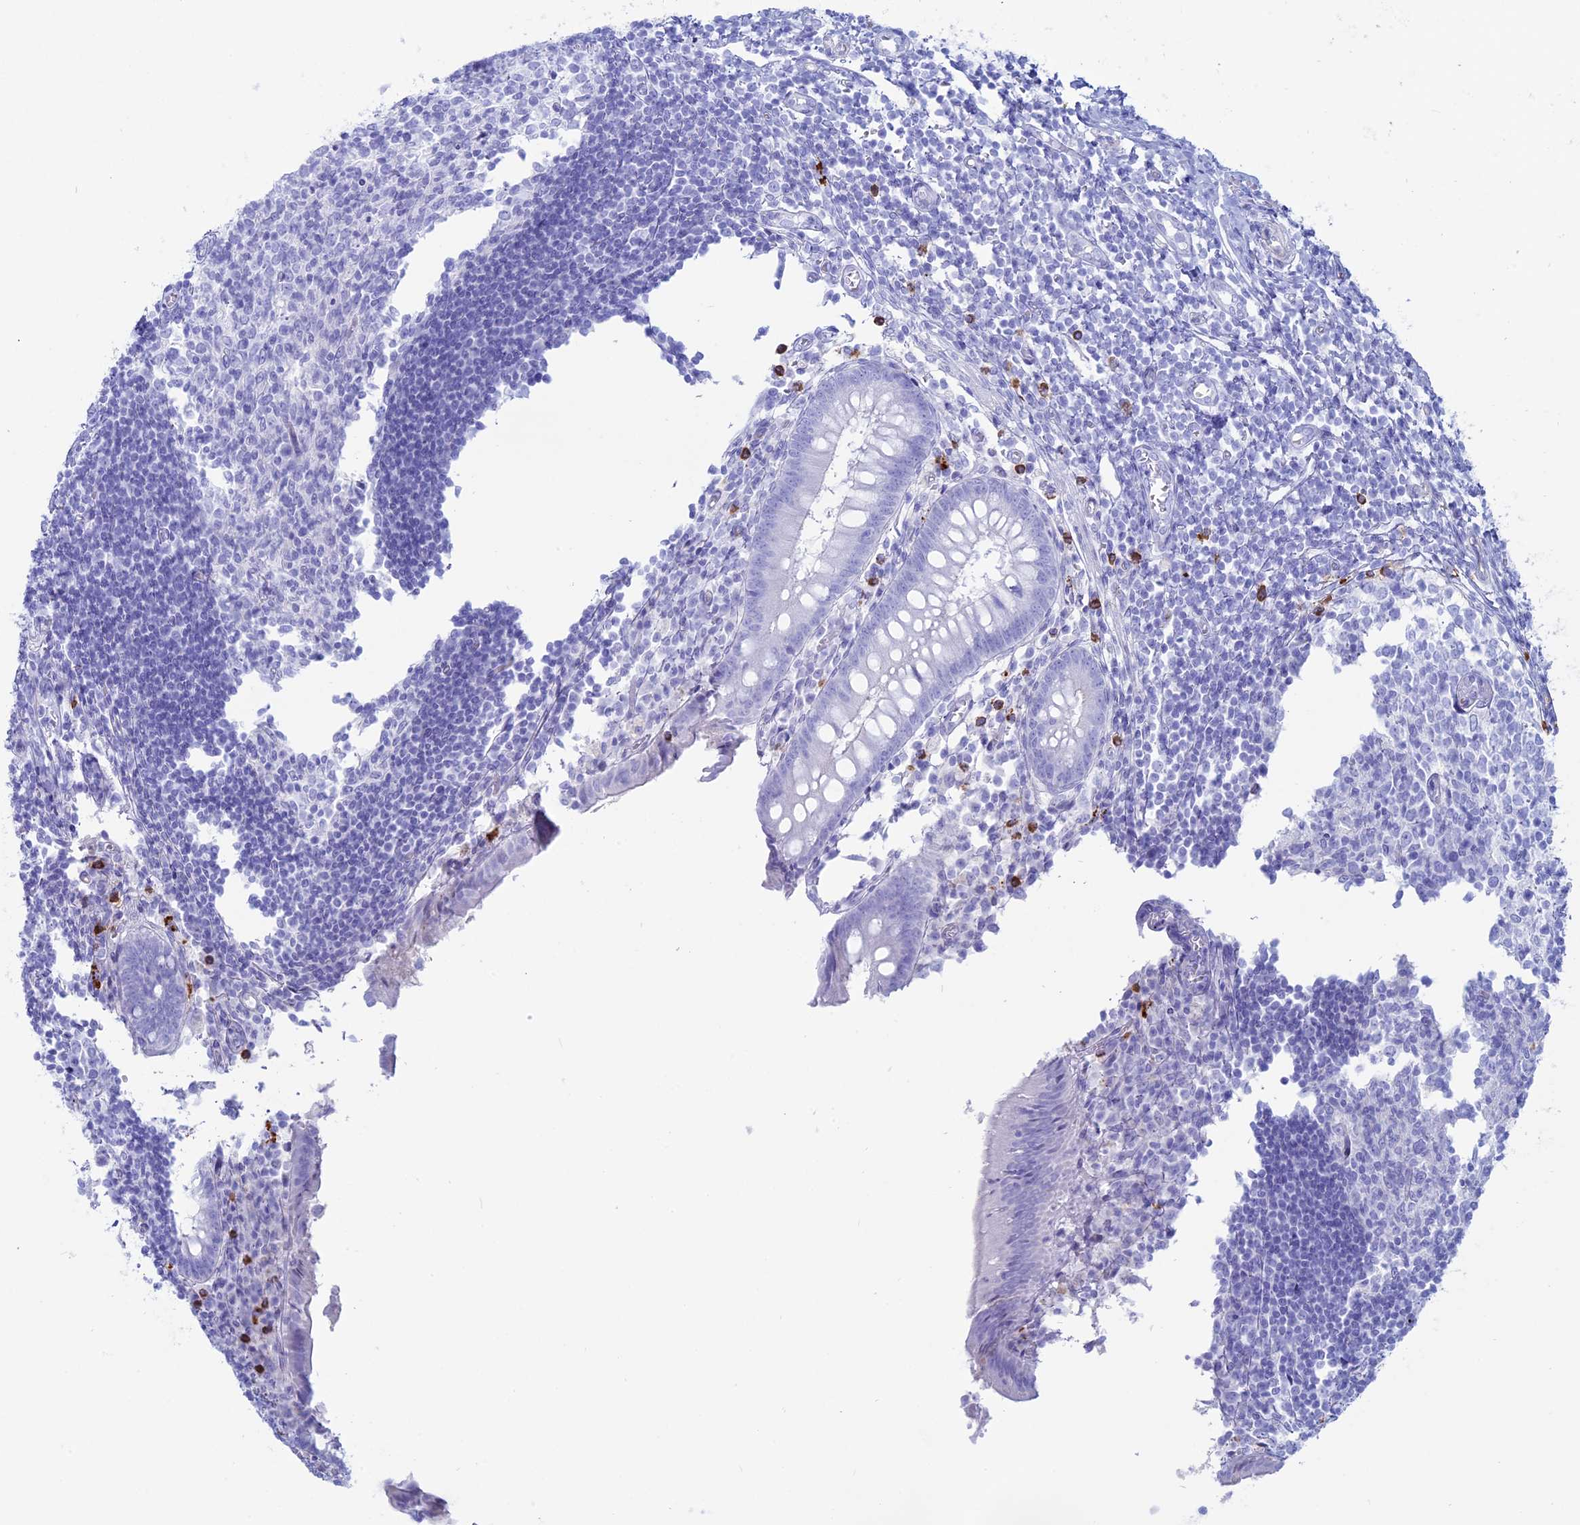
{"staining": {"intensity": "negative", "quantity": "none", "location": "none"}, "tissue": "appendix", "cell_type": "Glandular cells", "image_type": "normal", "snomed": [{"axis": "morphology", "description": "Normal tissue, NOS"}, {"axis": "topography", "description": "Appendix"}], "caption": "IHC photomicrograph of unremarkable appendix: human appendix stained with DAB (3,3'-diaminobenzidine) reveals no significant protein staining in glandular cells. (DAB immunohistochemistry (IHC), high magnification).", "gene": "OR2AE1", "patient": {"sex": "female", "age": 17}}